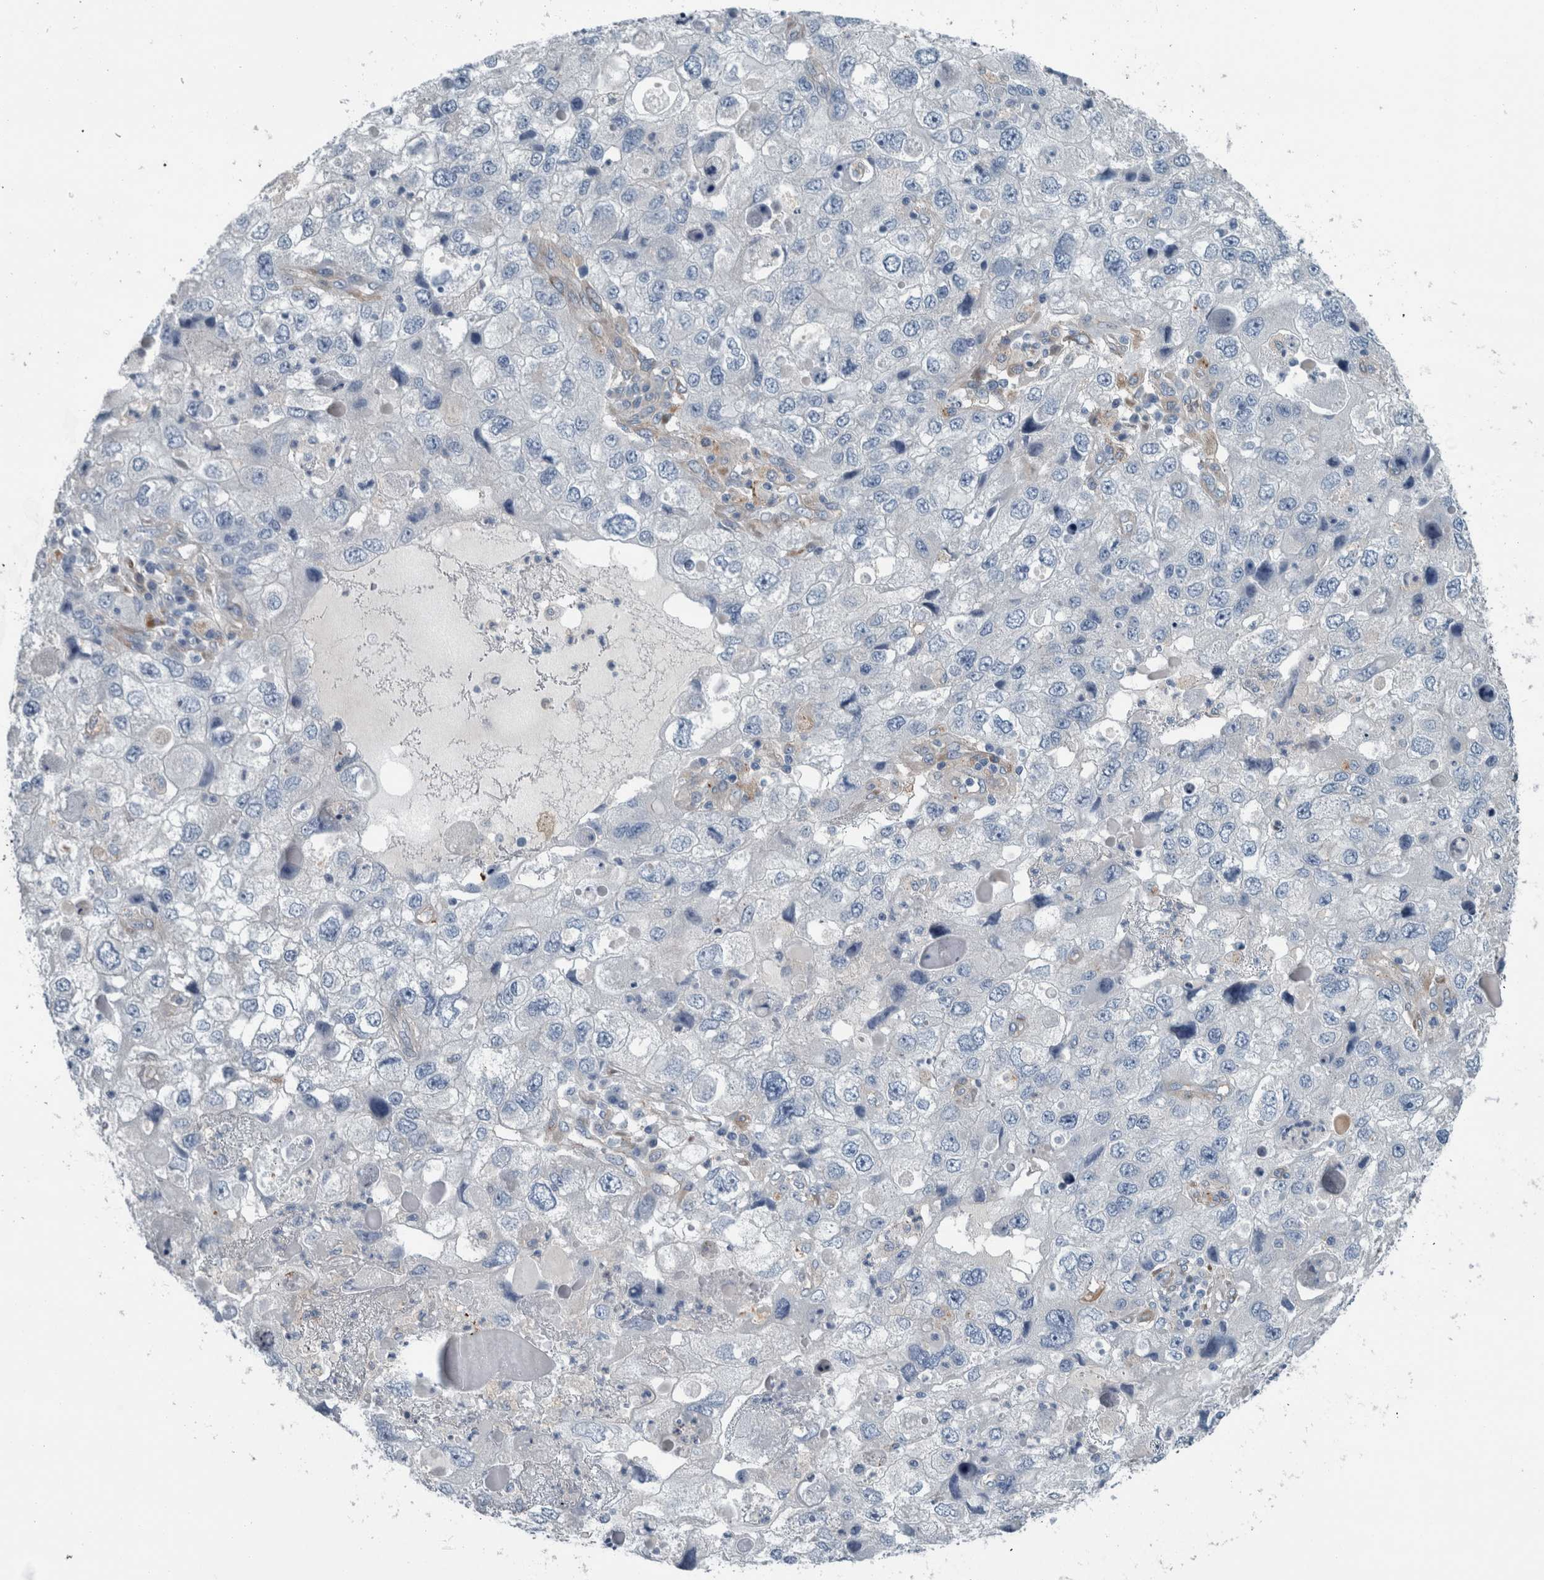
{"staining": {"intensity": "negative", "quantity": "none", "location": "none"}, "tissue": "endometrial cancer", "cell_type": "Tumor cells", "image_type": "cancer", "snomed": [{"axis": "morphology", "description": "Adenocarcinoma, NOS"}, {"axis": "topography", "description": "Endometrium"}], "caption": "The image demonstrates no significant positivity in tumor cells of endometrial cancer (adenocarcinoma).", "gene": "GLT8D2", "patient": {"sex": "female", "age": 49}}